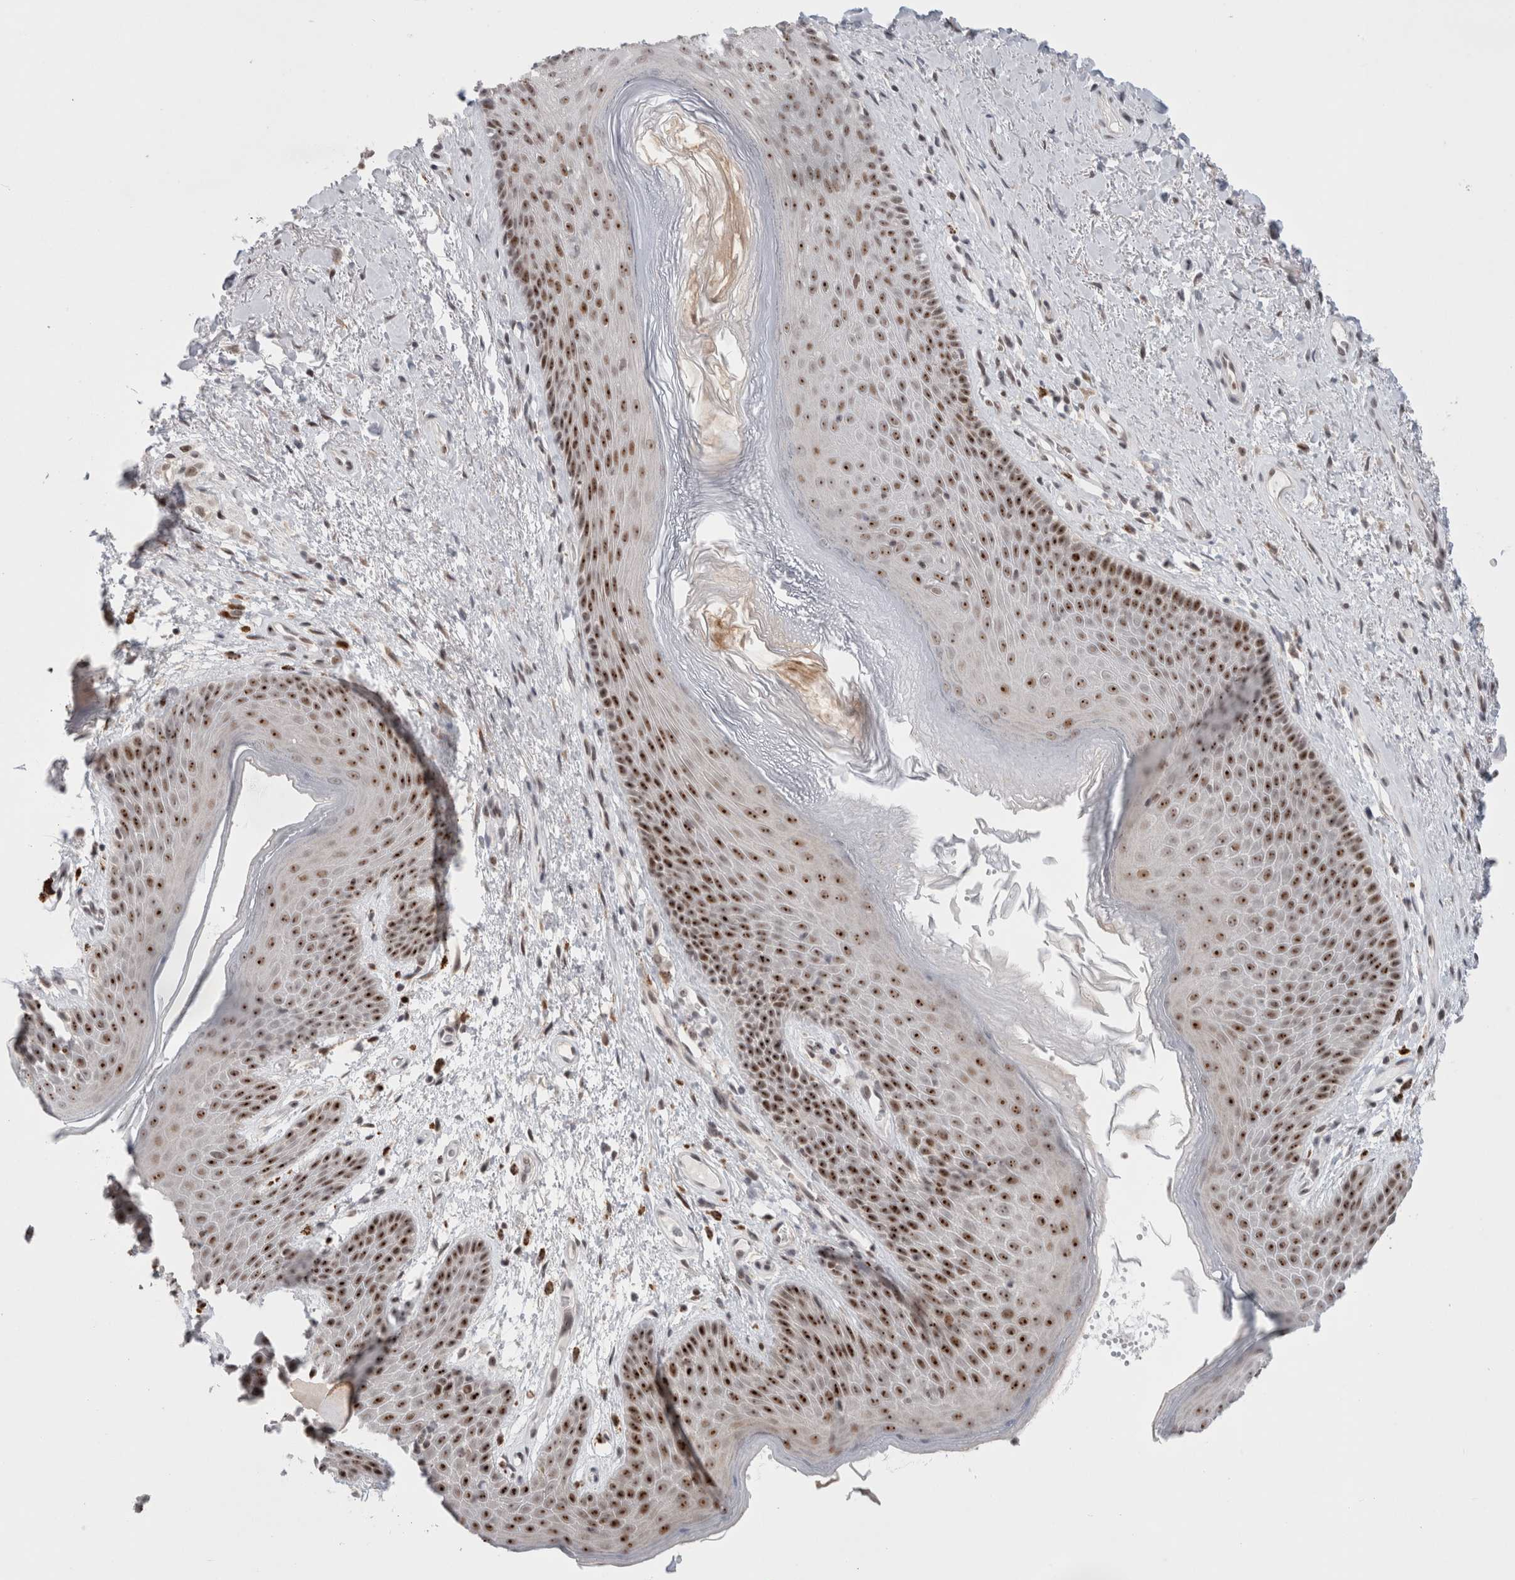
{"staining": {"intensity": "strong", "quantity": ">75%", "location": "nuclear"}, "tissue": "skin", "cell_type": "Epidermal cells", "image_type": "normal", "snomed": [{"axis": "morphology", "description": "Normal tissue, NOS"}, {"axis": "topography", "description": "Anal"}], "caption": "DAB (3,3'-diaminobenzidine) immunohistochemical staining of benign skin reveals strong nuclear protein staining in approximately >75% of epidermal cells.", "gene": "SENP6", "patient": {"sex": "male", "age": 74}}